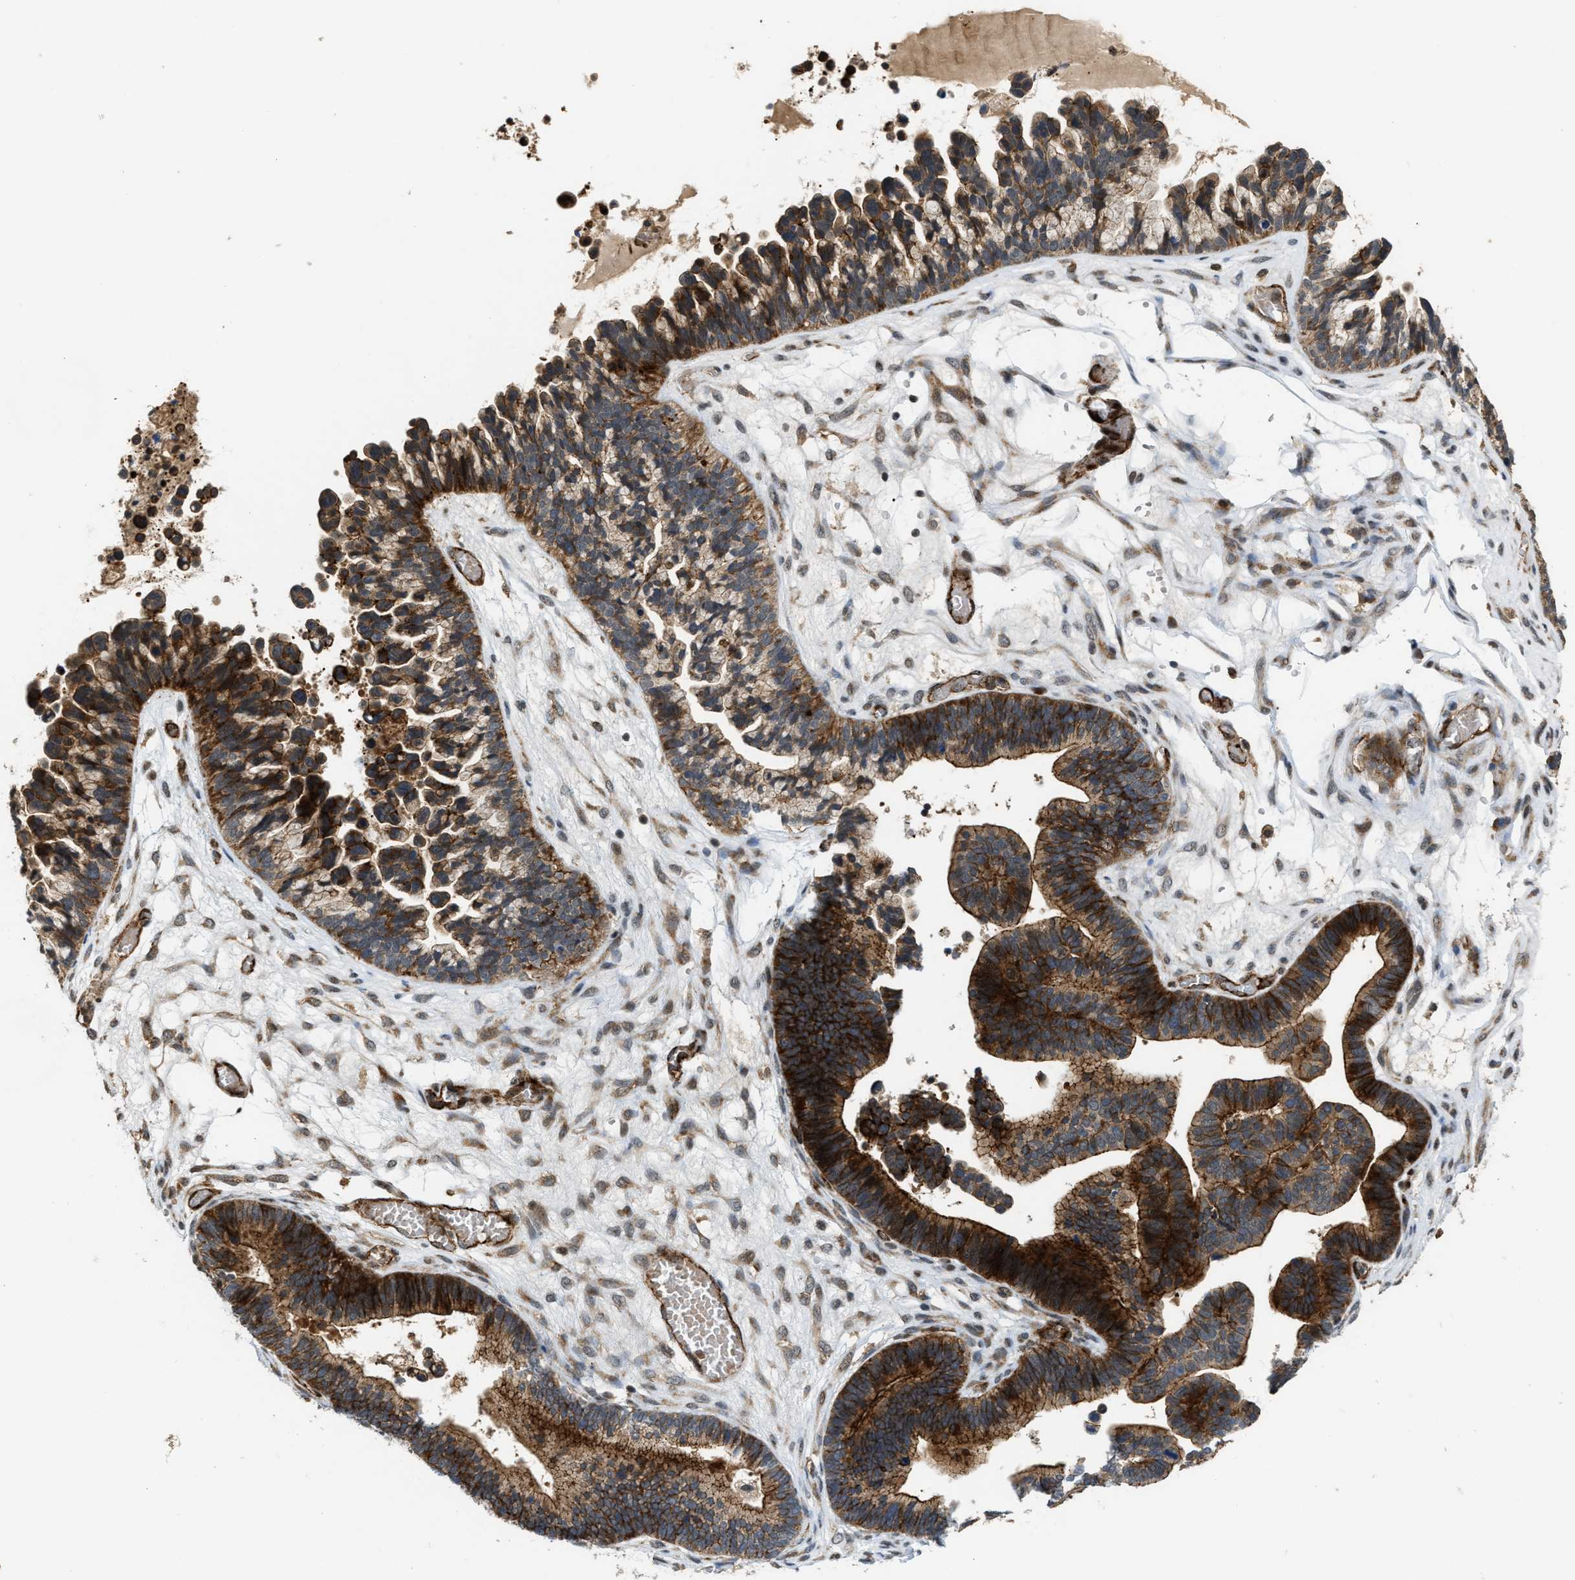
{"staining": {"intensity": "strong", "quantity": ">75%", "location": "cytoplasmic/membranous"}, "tissue": "ovarian cancer", "cell_type": "Tumor cells", "image_type": "cancer", "snomed": [{"axis": "morphology", "description": "Cystadenocarcinoma, serous, NOS"}, {"axis": "topography", "description": "Ovary"}], "caption": "Immunohistochemistry photomicrograph of neoplastic tissue: ovarian cancer stained using immunohistochemistry (IHC) demonstrates high levels of strong protein expression localized specifically in the cytoplasmic/membranous of tumor cells, appearing as a cytoplasmic/membranous brown color.", "gene": "DPF2", "patient": {"sex": "female", "age": 56}}